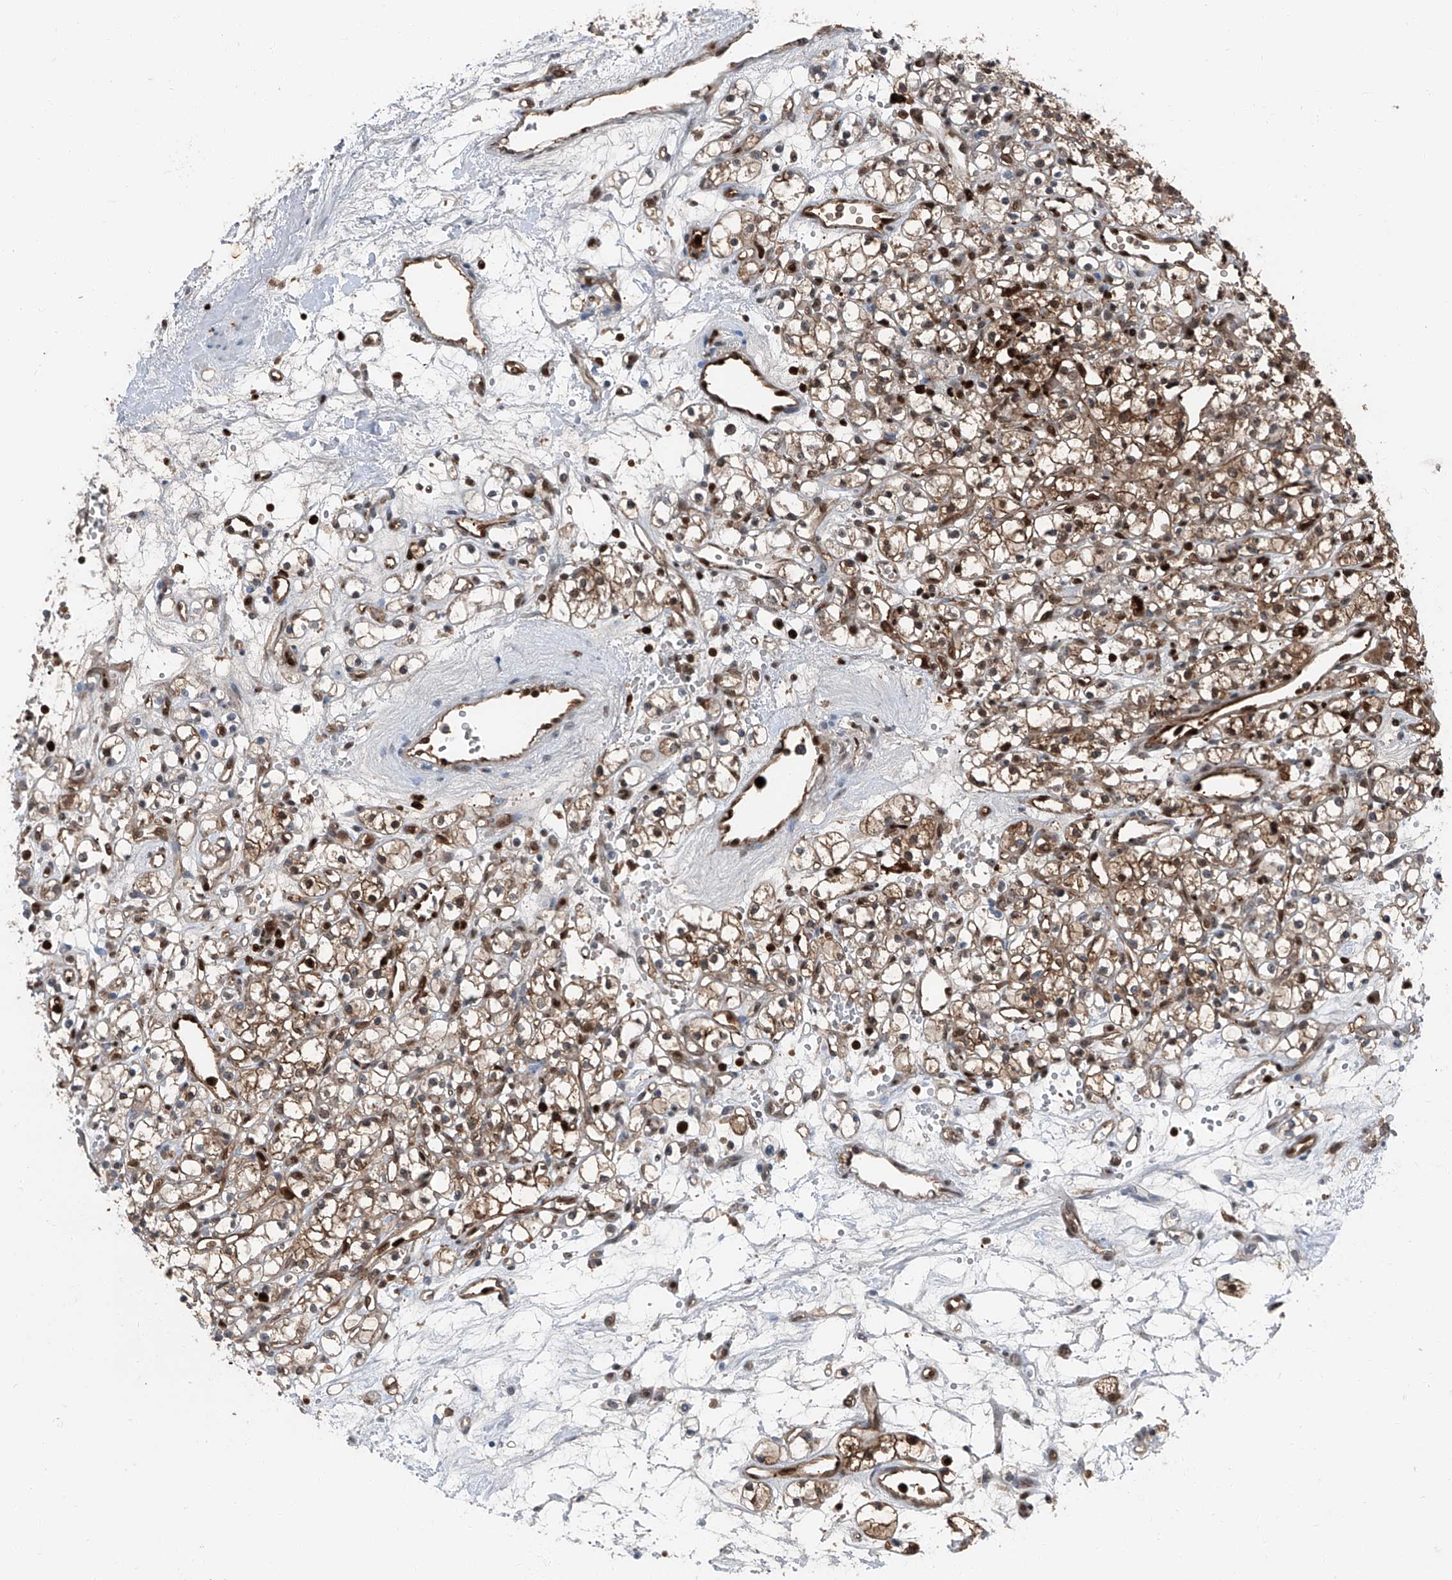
{"staining": {"intensity": "moderate", "quantity": ">75%", "location": "cytoplasmic/membranous,nuclear"}, "tissue": "renal cancer", "cell_type": "Tumor cells", "image_type": "cancer", "snomed": [{"axis": "morphology", "description": "Adenocarcinoma, NOS"}, {"axis": "topography", "description": "Kidney"}], "caption": "Tumor cells exhibit medium levels of moderate cytoplasmic/membranous and nuclear staining in approximately >75% of cells in human renal cancer.", "gene": "PSMB10", "patient": {"sex": "female", "age": 59}}